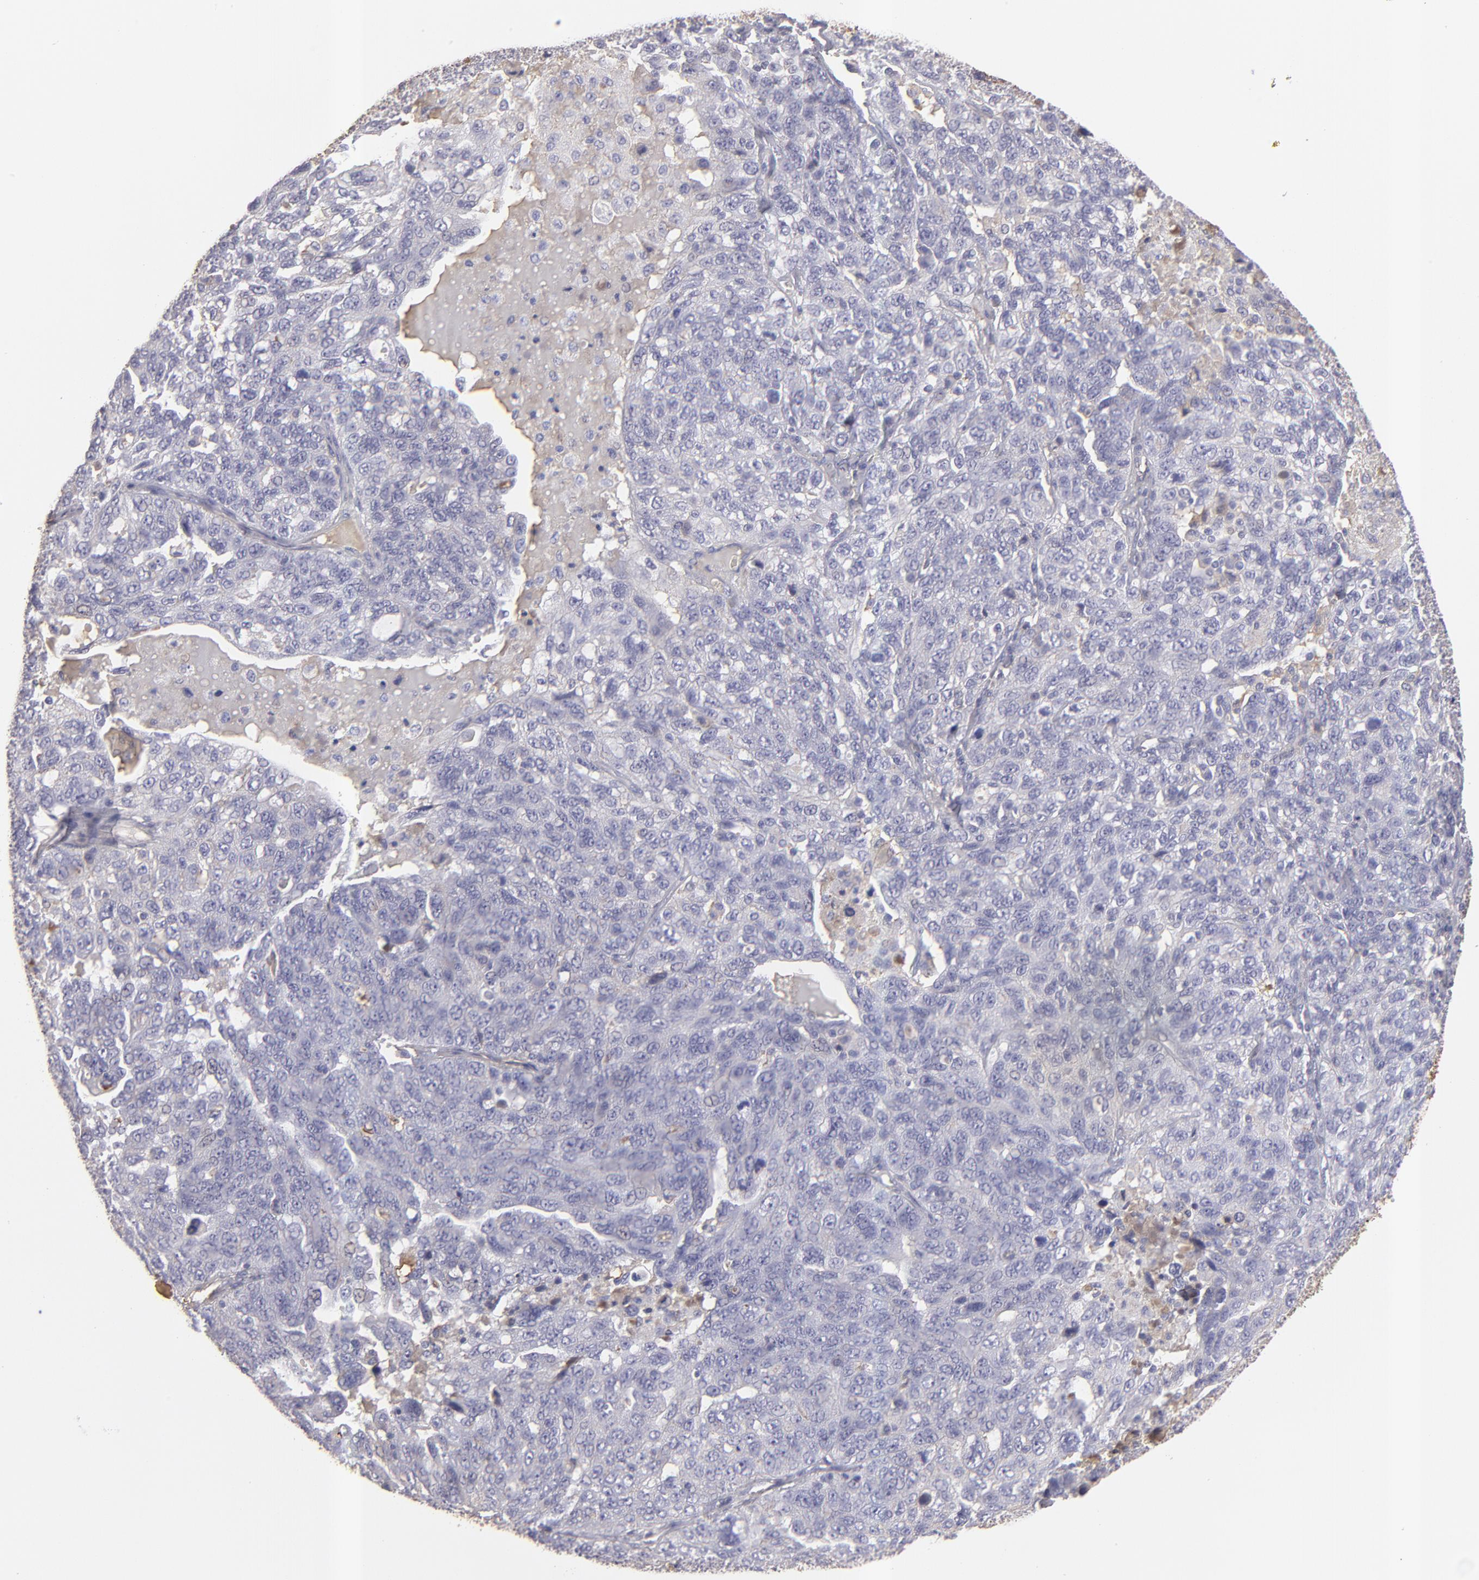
{"staining": {"intensity": "negative", "quantity": "none", "location": "none"}, "tissue": "ovarian cancer", "cell_type": "Tumor cells", "image_type": "cancer", "snomed": [{"axis": "morphology", "description": "Cystadenocarcinoma, serous, NOS"}, {"axis": "topography", "description": "Ovary"}], "caption": "The IHC micrograph has no significant positivity in tumor cells of ovarian cancer (serous cystadenocarcinoma) tissue.", "gene": "ABCC4", "patient": {"sex": "female", "age": 71}}